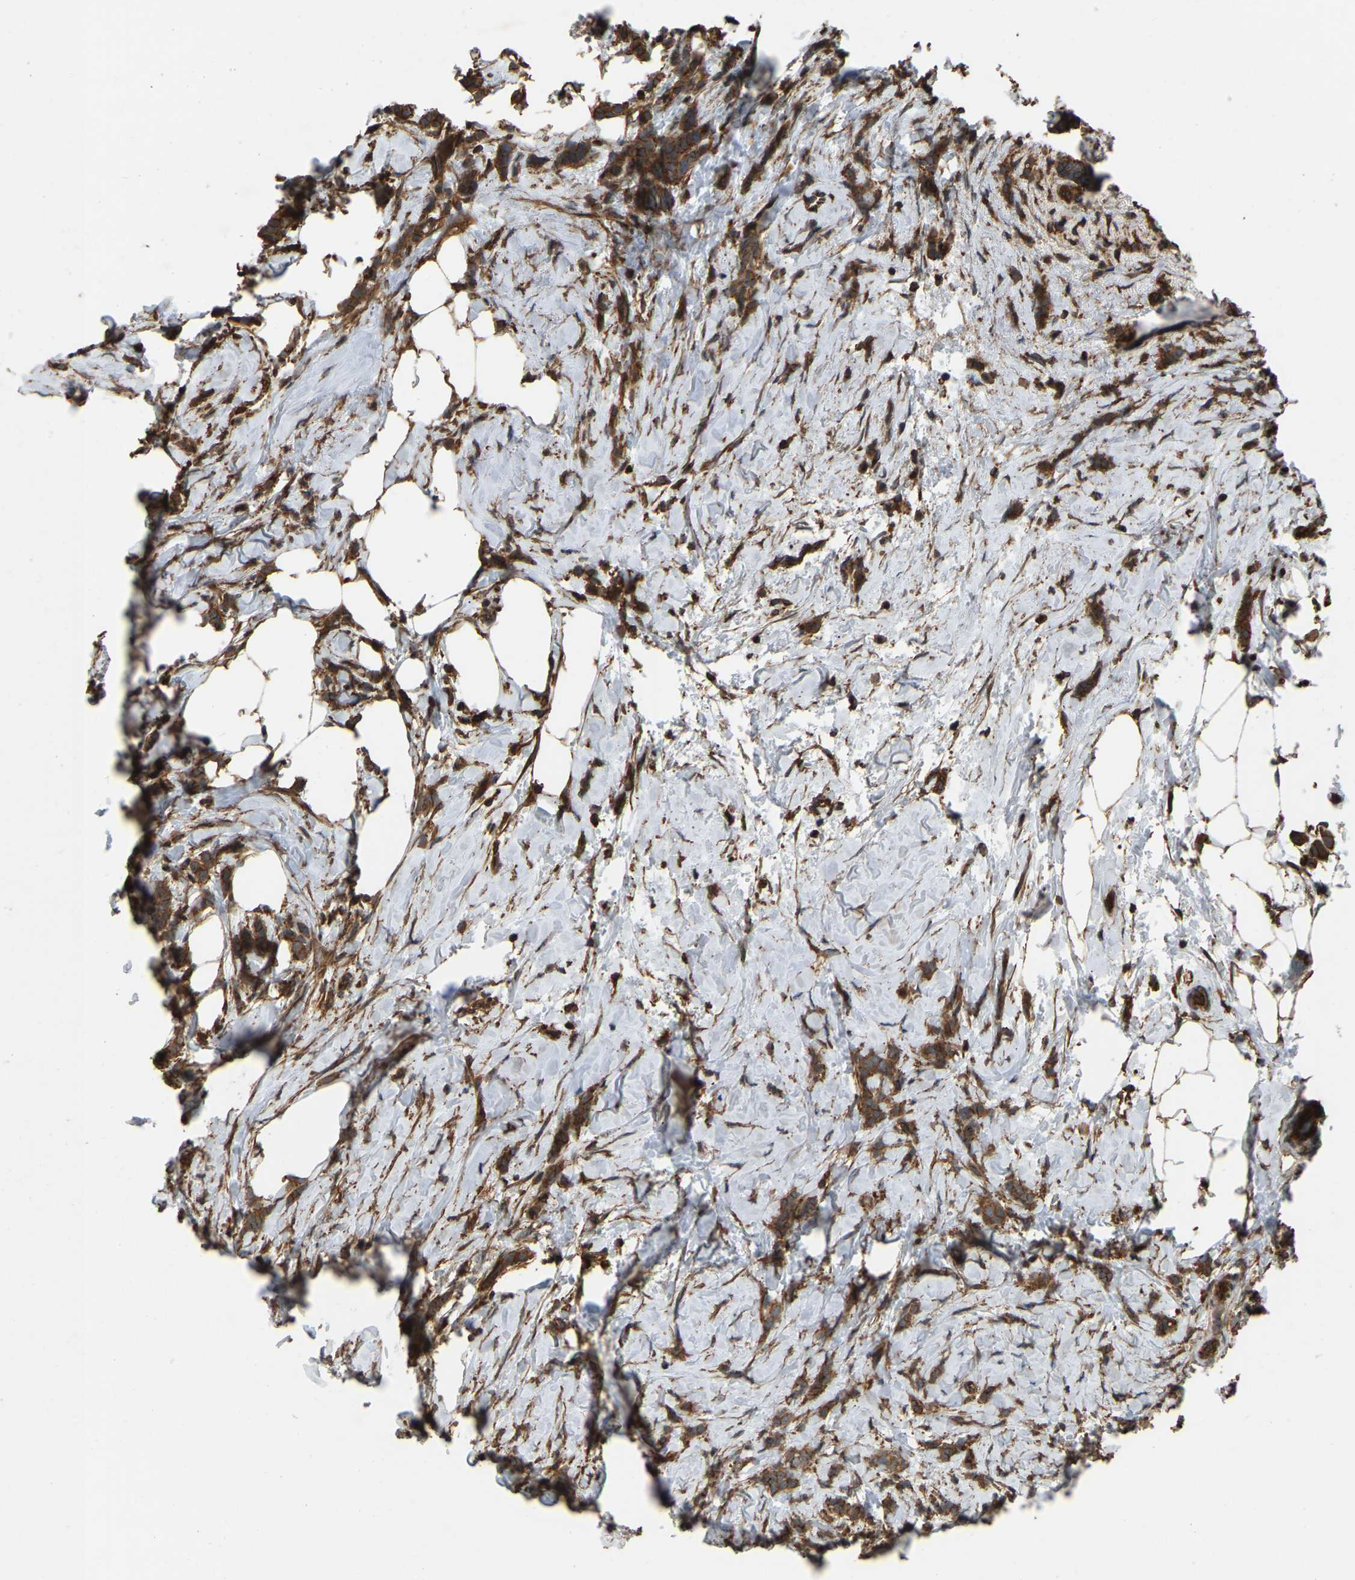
{"staining": {"intensity": "strong", "quantity": ">75%", "location": "cytoplasmic/membranous"}, "tissue": "breast cancer", "cell_type": "Tumor cells", "image_type": "cancer", "snomed": [{"axis": "morphology", "description": "Lobular carcinoma, in situ"}, {"axis": "morphology", "description": "Lobular carcinoma"}, {"axis": "topography", "description": "Breast"}], "caption": "This micrograph displays IHC staining of human breast lobular carcinoma, with high strong cytoplasmic/membranous positivity in approximately >75% of tumor cells.", "gene": "SAMD9L", "patient": {"sex": "female", "age": 41}}